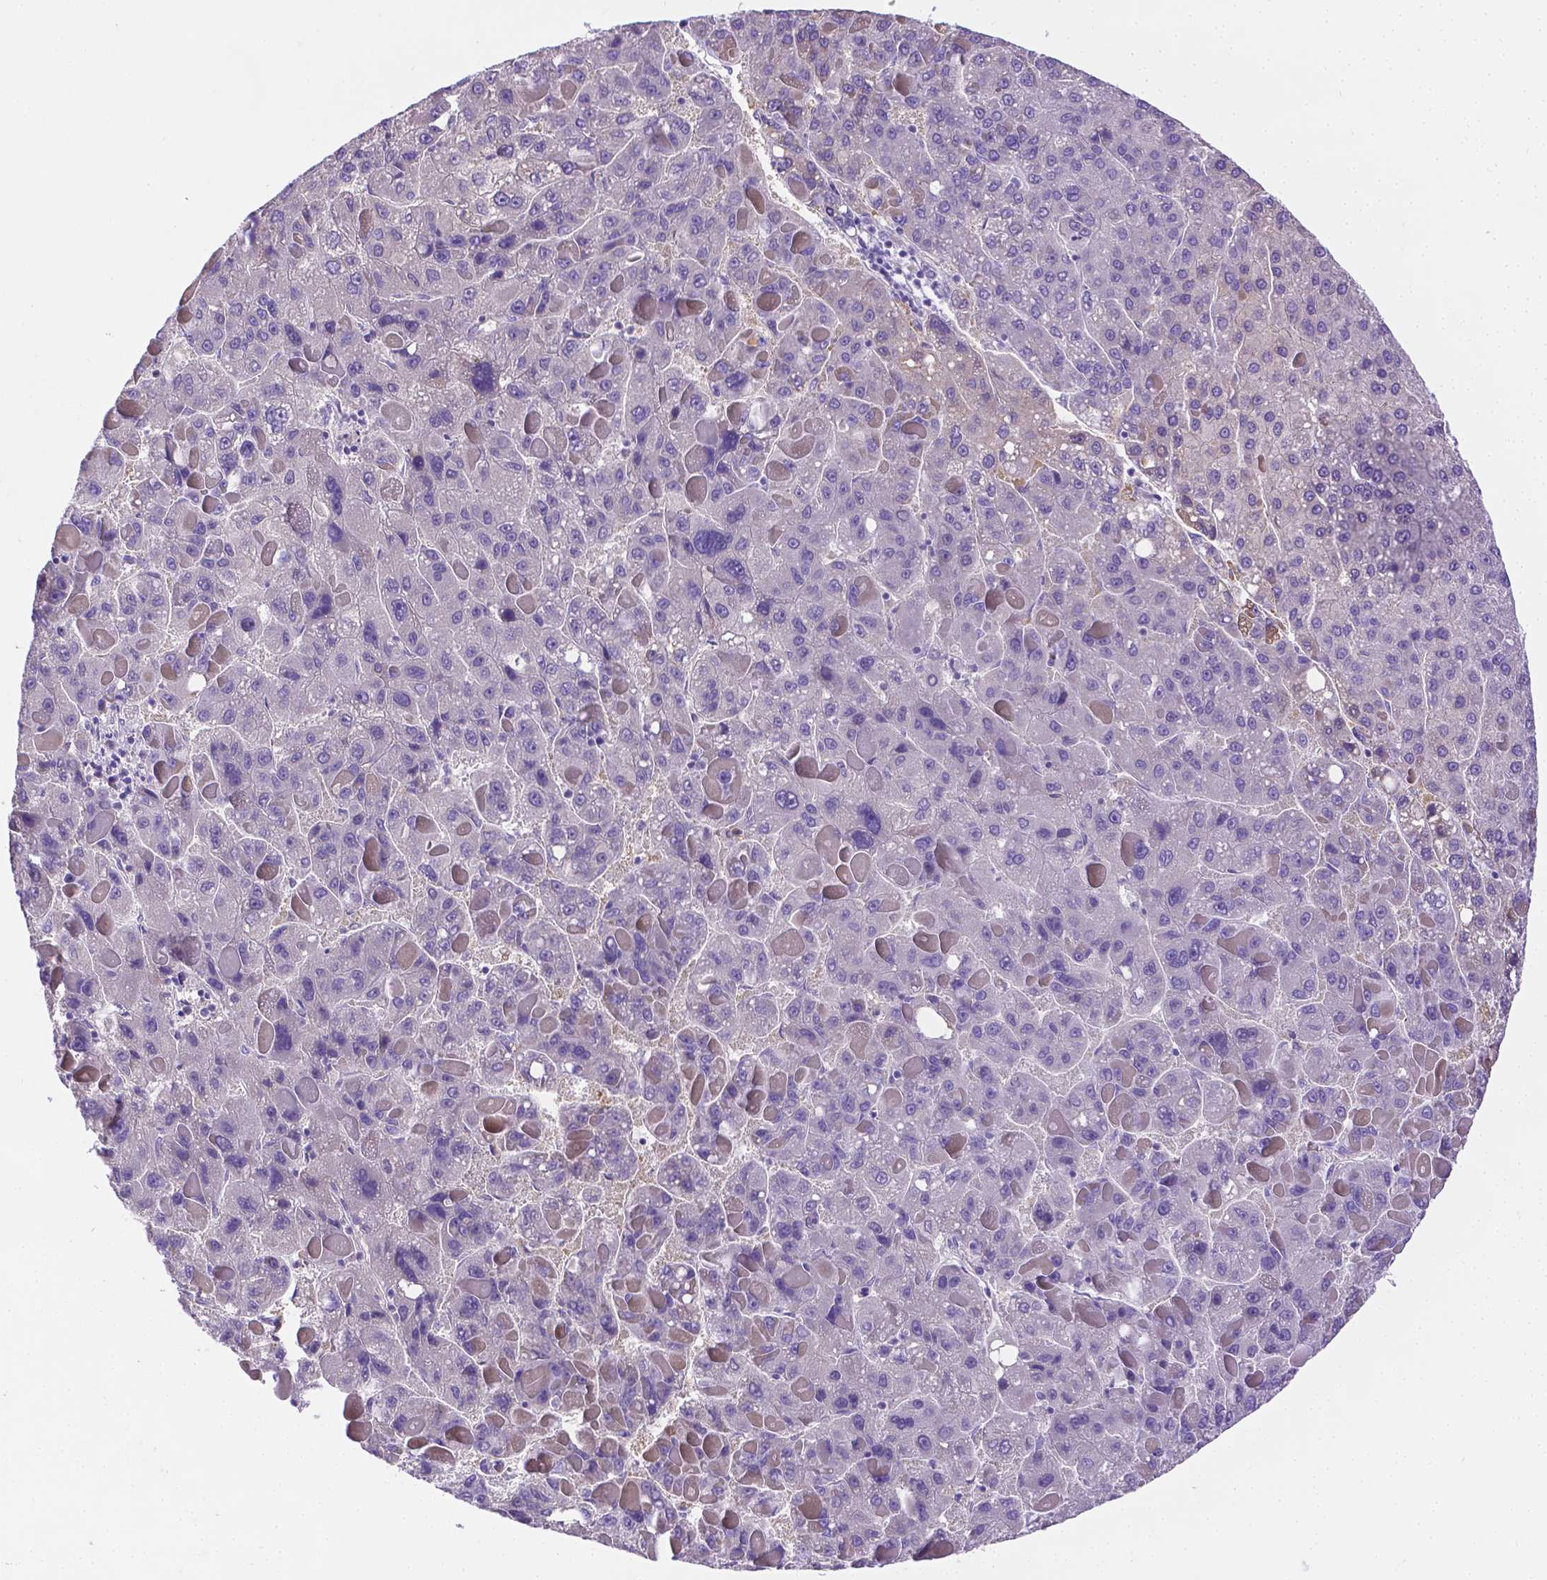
{"staining": {"intensity": "negative", "quantity": "none", "location": "none"}, "tissue": "liver cancer", "cell_type": "Tumor cells", "image_type": "cancer", "snomed": [{"axis": "morphology", "description": "Carcinoma, Hepatocellular, NOS"}, {"axis": "topography", "description": "Liver"}], "caption": "Tumor cells show no significant protein positivity in liver hepatocellular carcinoma.", "gene": "NXPH2", "patient": {"sex": "female", "age": 82}}